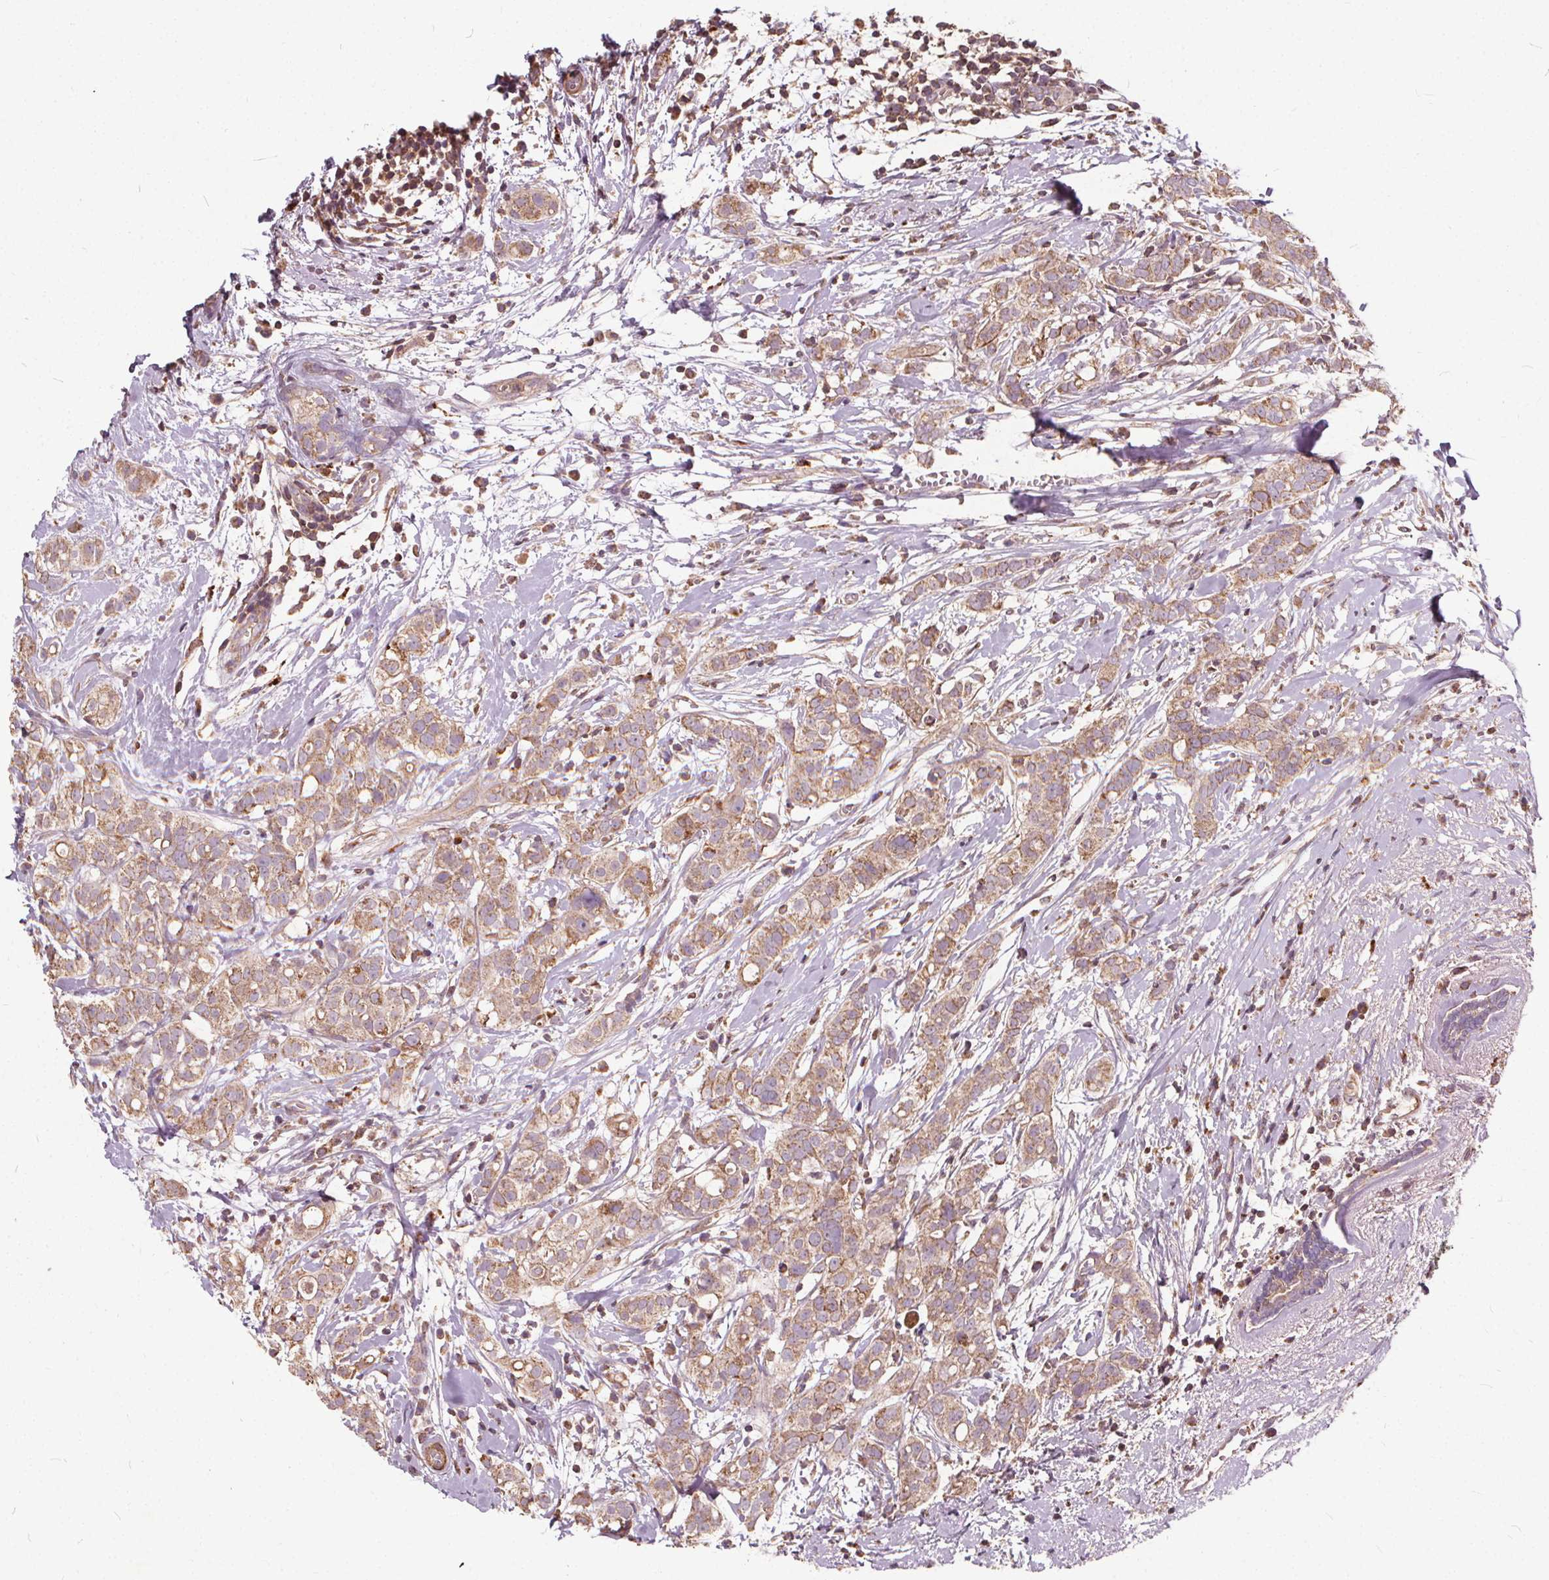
{"staining": {"intensity": "moderate", "quantity": ">75%", "location": "cytoplasmic/membranous"}, "tissue": "breast cancer", "cell_type": "Tumor cells", "image_type": "cancer", "snomed": [{"axis": "morphology", "description": "Duct carcinoma"}, {"axis": "topography", "description": "Breast"}], "caption": "Breast invasive ductal carcinoma stained for a protein reveals moderate cytoplasmic/membranous positivity in tumor cells. (brown staining indicates protein expression, while blue staining denotes nuclei).", "gene": "ORAI2", "patient": {"sex": "female", "age": 40}}